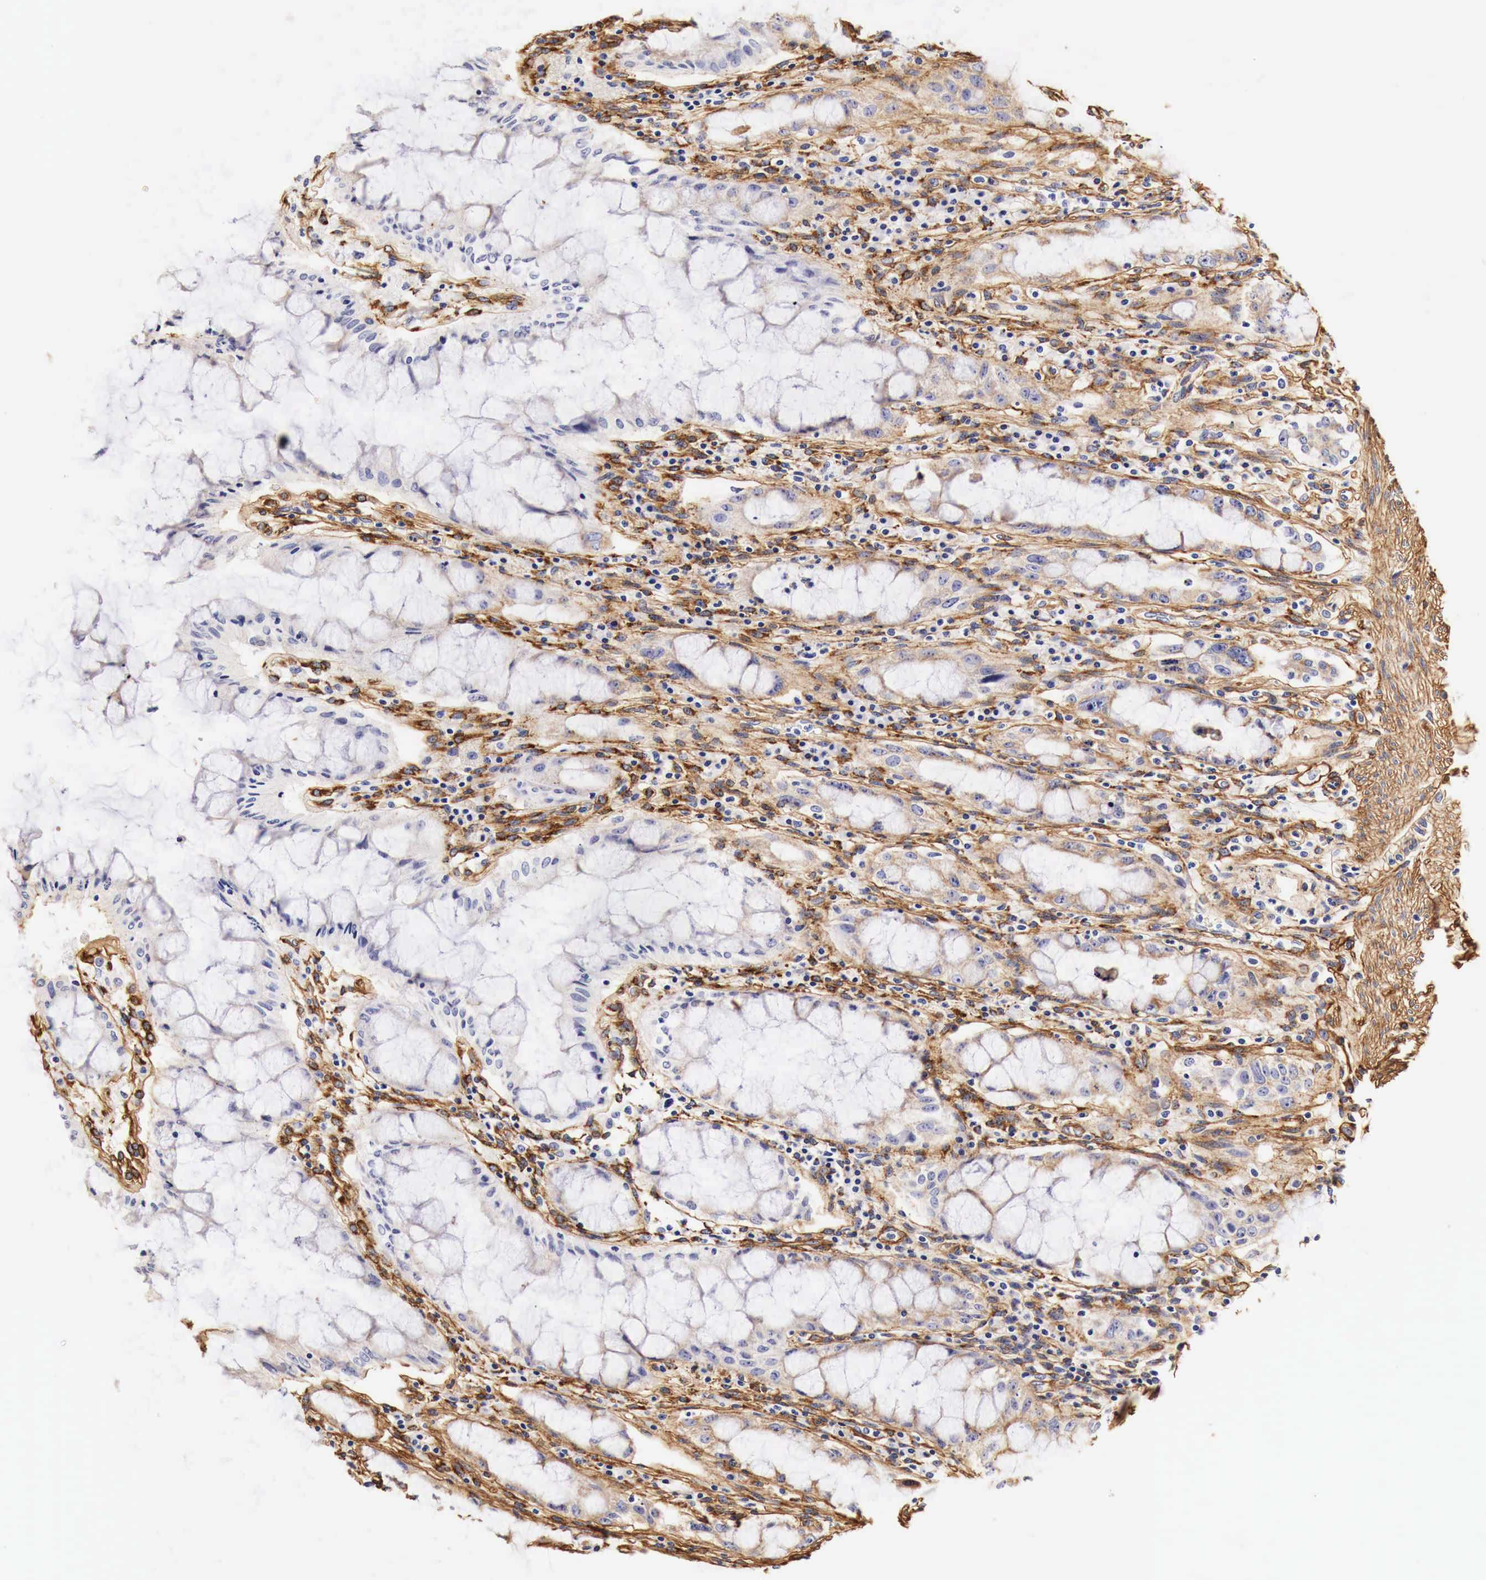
{"staining": {"intensity": "negative", "quantity": "none", "location": "none"}, "tissue": "rectum", "cell_type": "Glandular cells", "image_type": "normal", "snomed": [{"axis": "morphology", "description": "Normal tissue, NOS"}, {"axis": "topography", "description": "Rectum"}], "caption": "DAB immunohistochemical staining of unremarkable human rectum shows no significant staining in glandular cells.", "gene": "LAMB2", "patient": {"sex": "female", "age": 60}}